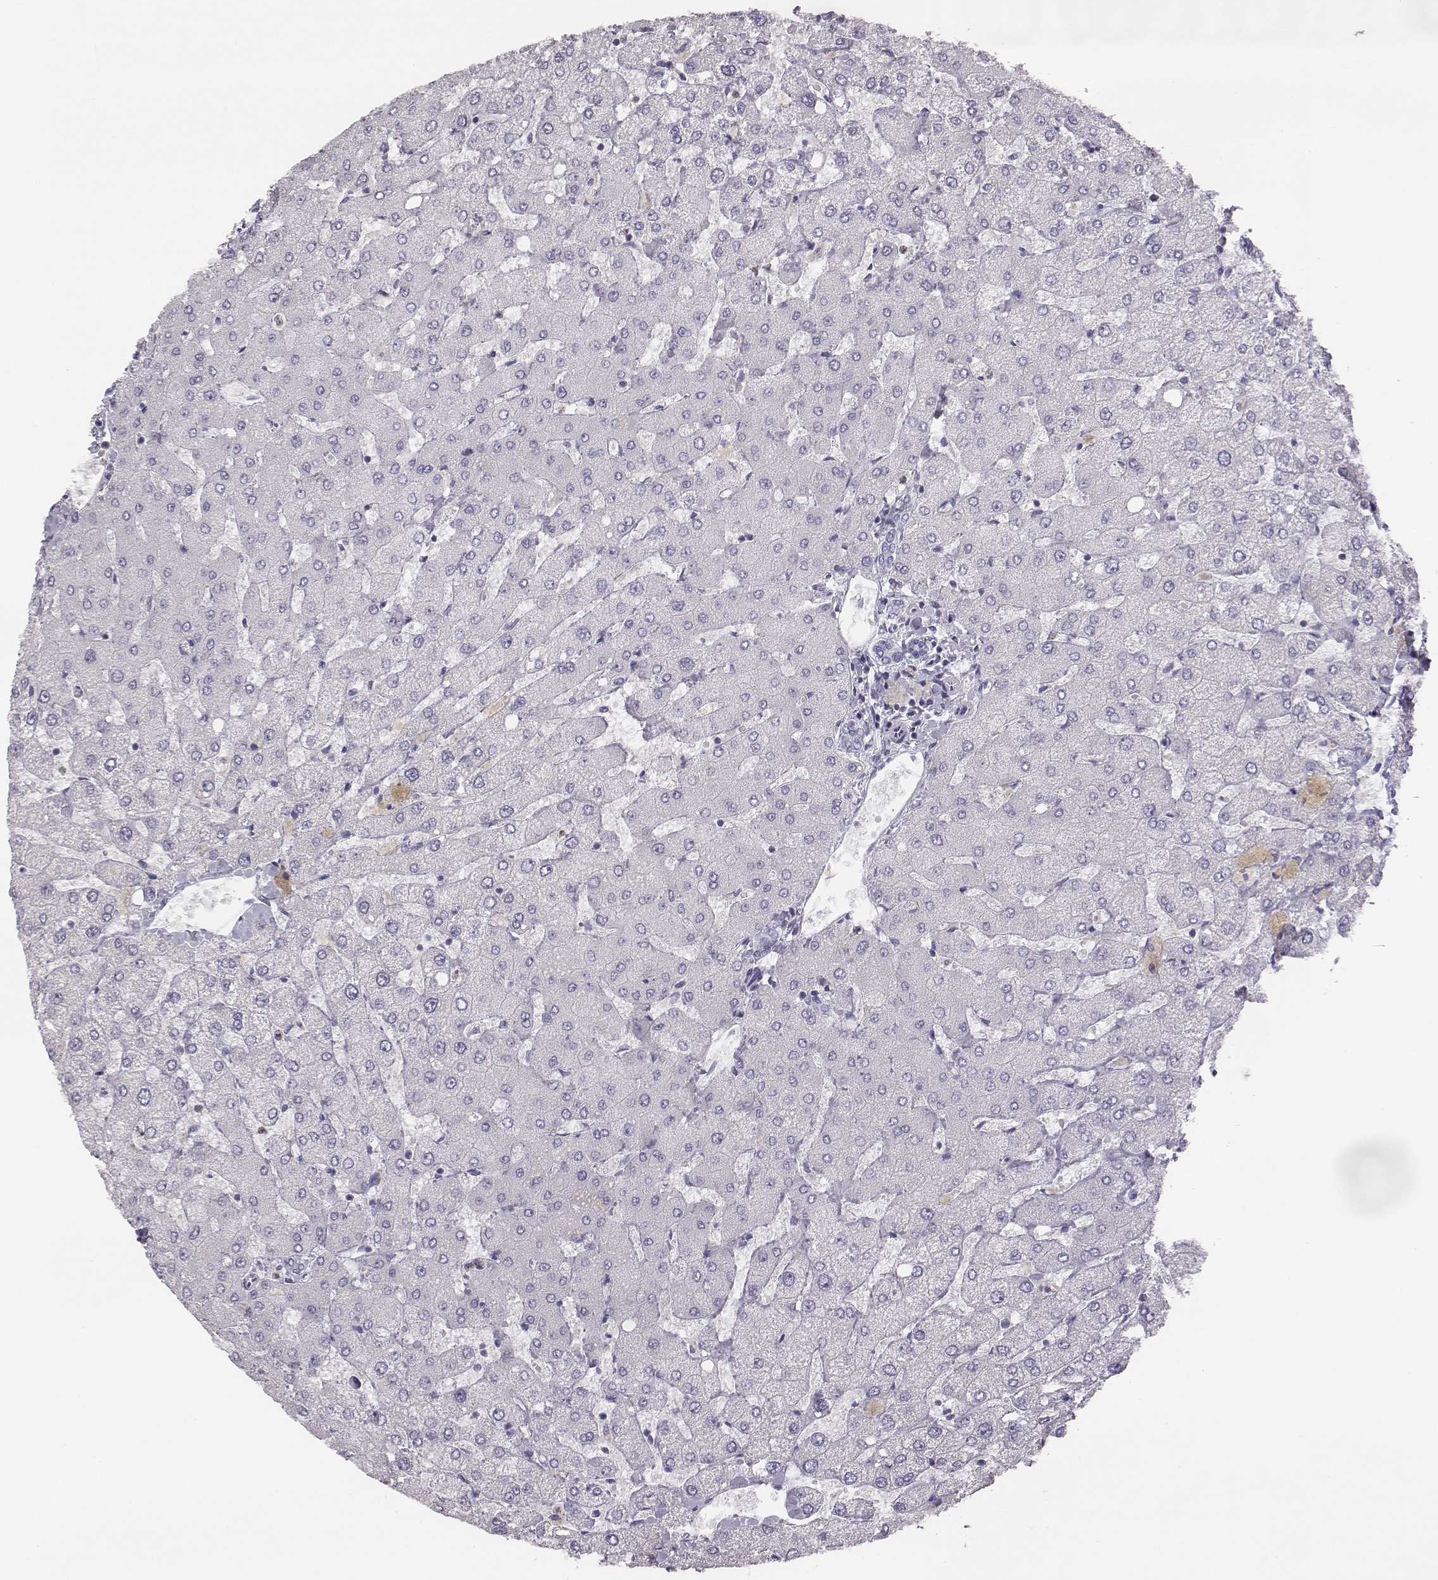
{"staining": {"intensity": "negative", "quantity": "none", "location": "none"}, "tissue": "liver", "cell_type": "Cholangiocytes", "image_type": "normal", "snomed": [{"axis": "morphology", "description": "Normal tissue, NOS"}, {"axis": "topography", "description": "Liver"}], "caption": "Cholangiocytes show no significant protein staining in unremarkable liver. The staining was performed using DAB (3,3'-diaminobenzidine) to visualize the protein expression in brown, while the nuclei were stained in blue with hematoxylin (Magnification: 20x).", "gene": "ADAM7", "patient": {"sex": "female", "age": 54}}